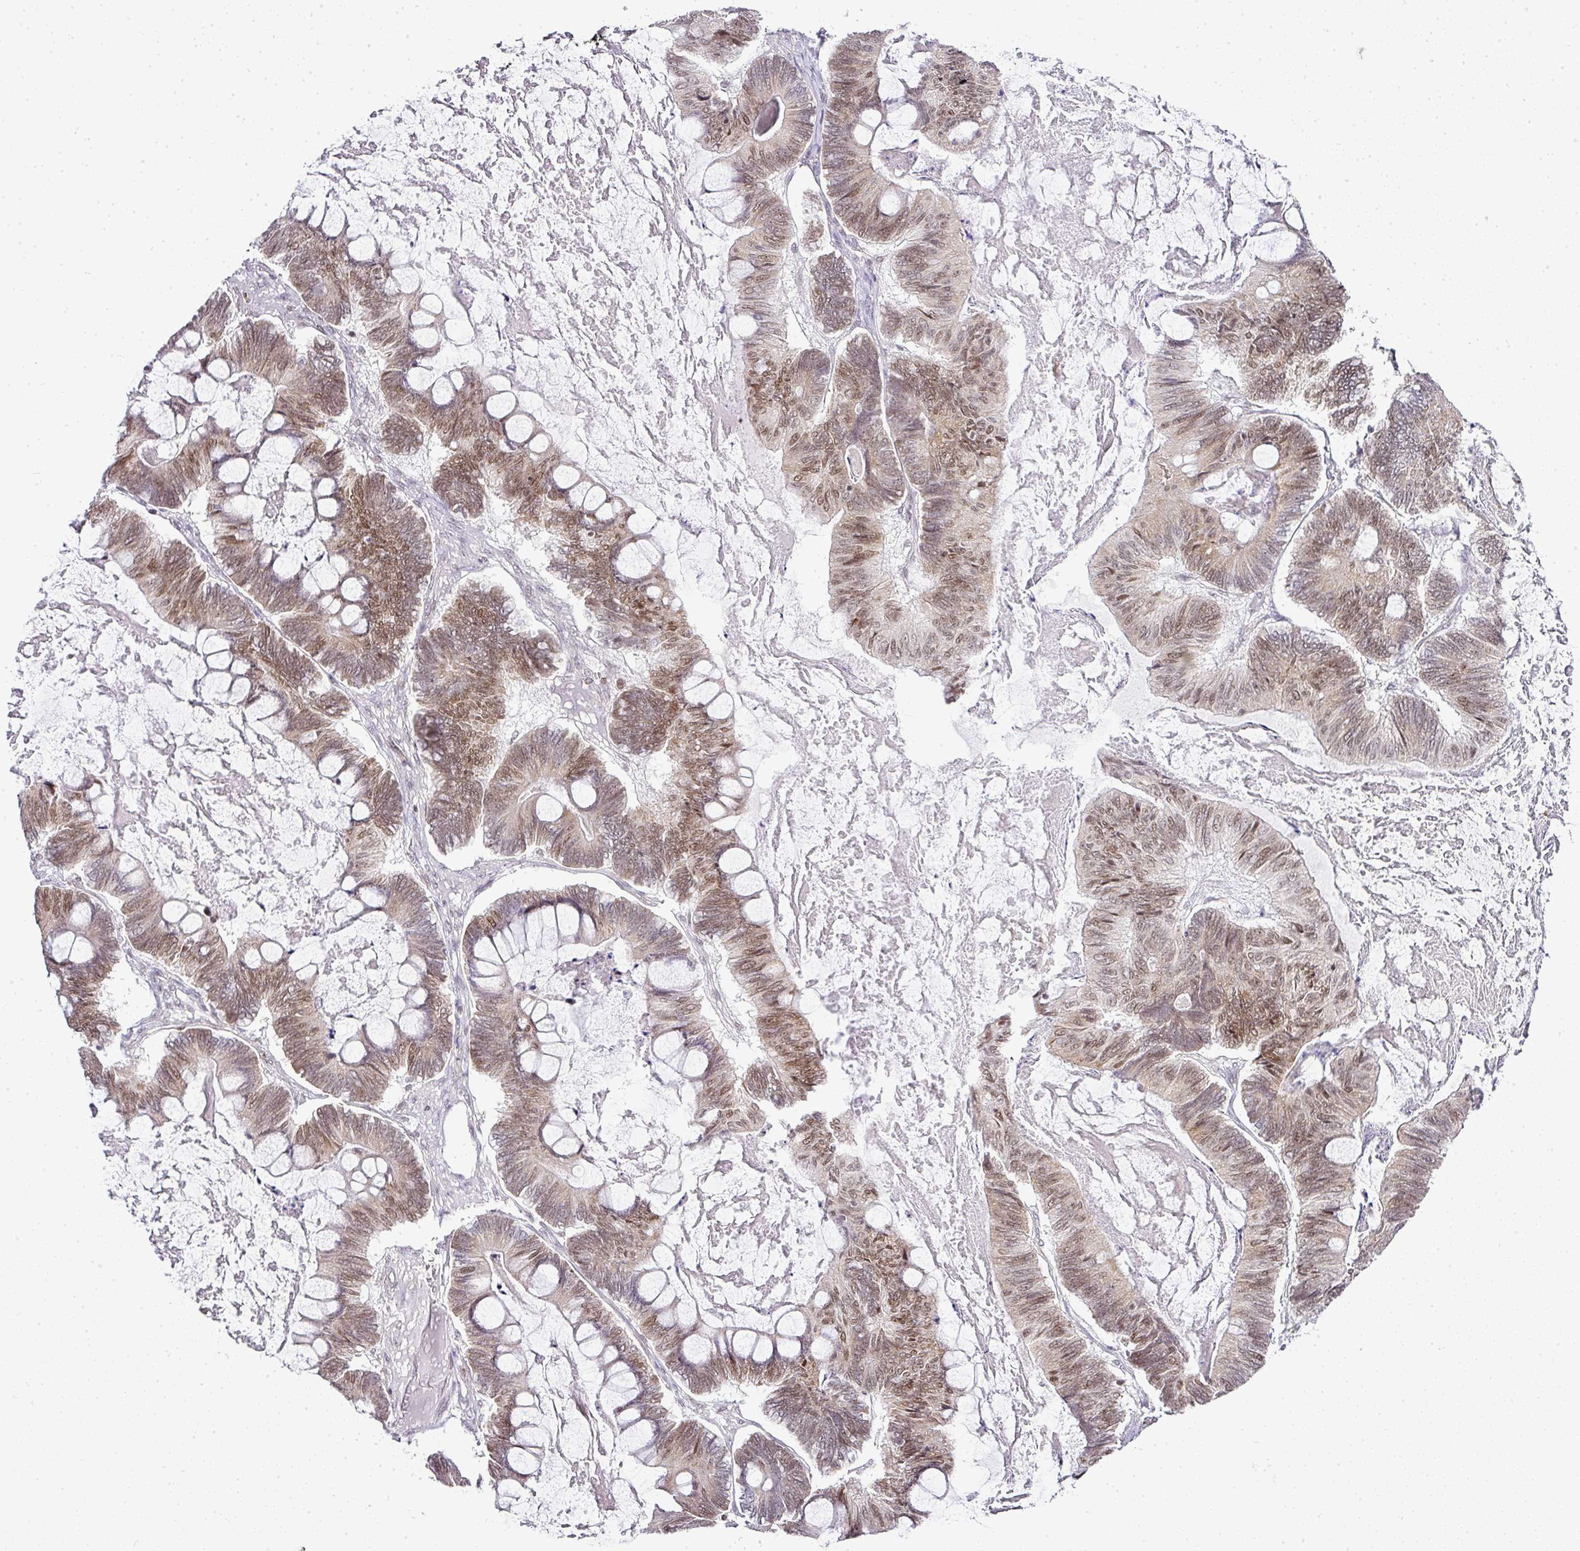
{"staining": {"intensity": "moderate", "quantity": ">75%", "location": "nuclear"}, "tissue": "ovarian cancer", "cell_type": "Tumor cells", "image_type": "cancer", "snomed": [{"axis": "morphology", "description": "Cystadenocarcinoma, mucinous, NOS"}, {"axis": "topography", "description": "Ovary"}], "caption": "Immunohistochemistry (DAB (3,3'-diaminobenzidine)) staining of human ovarian mucinous cystadenocarcinoma displays moderate nuclear protein expression in about >75% of tumor cells.", "gene": "FAM32A", "patient": {"sex": "female", "age": 61}}